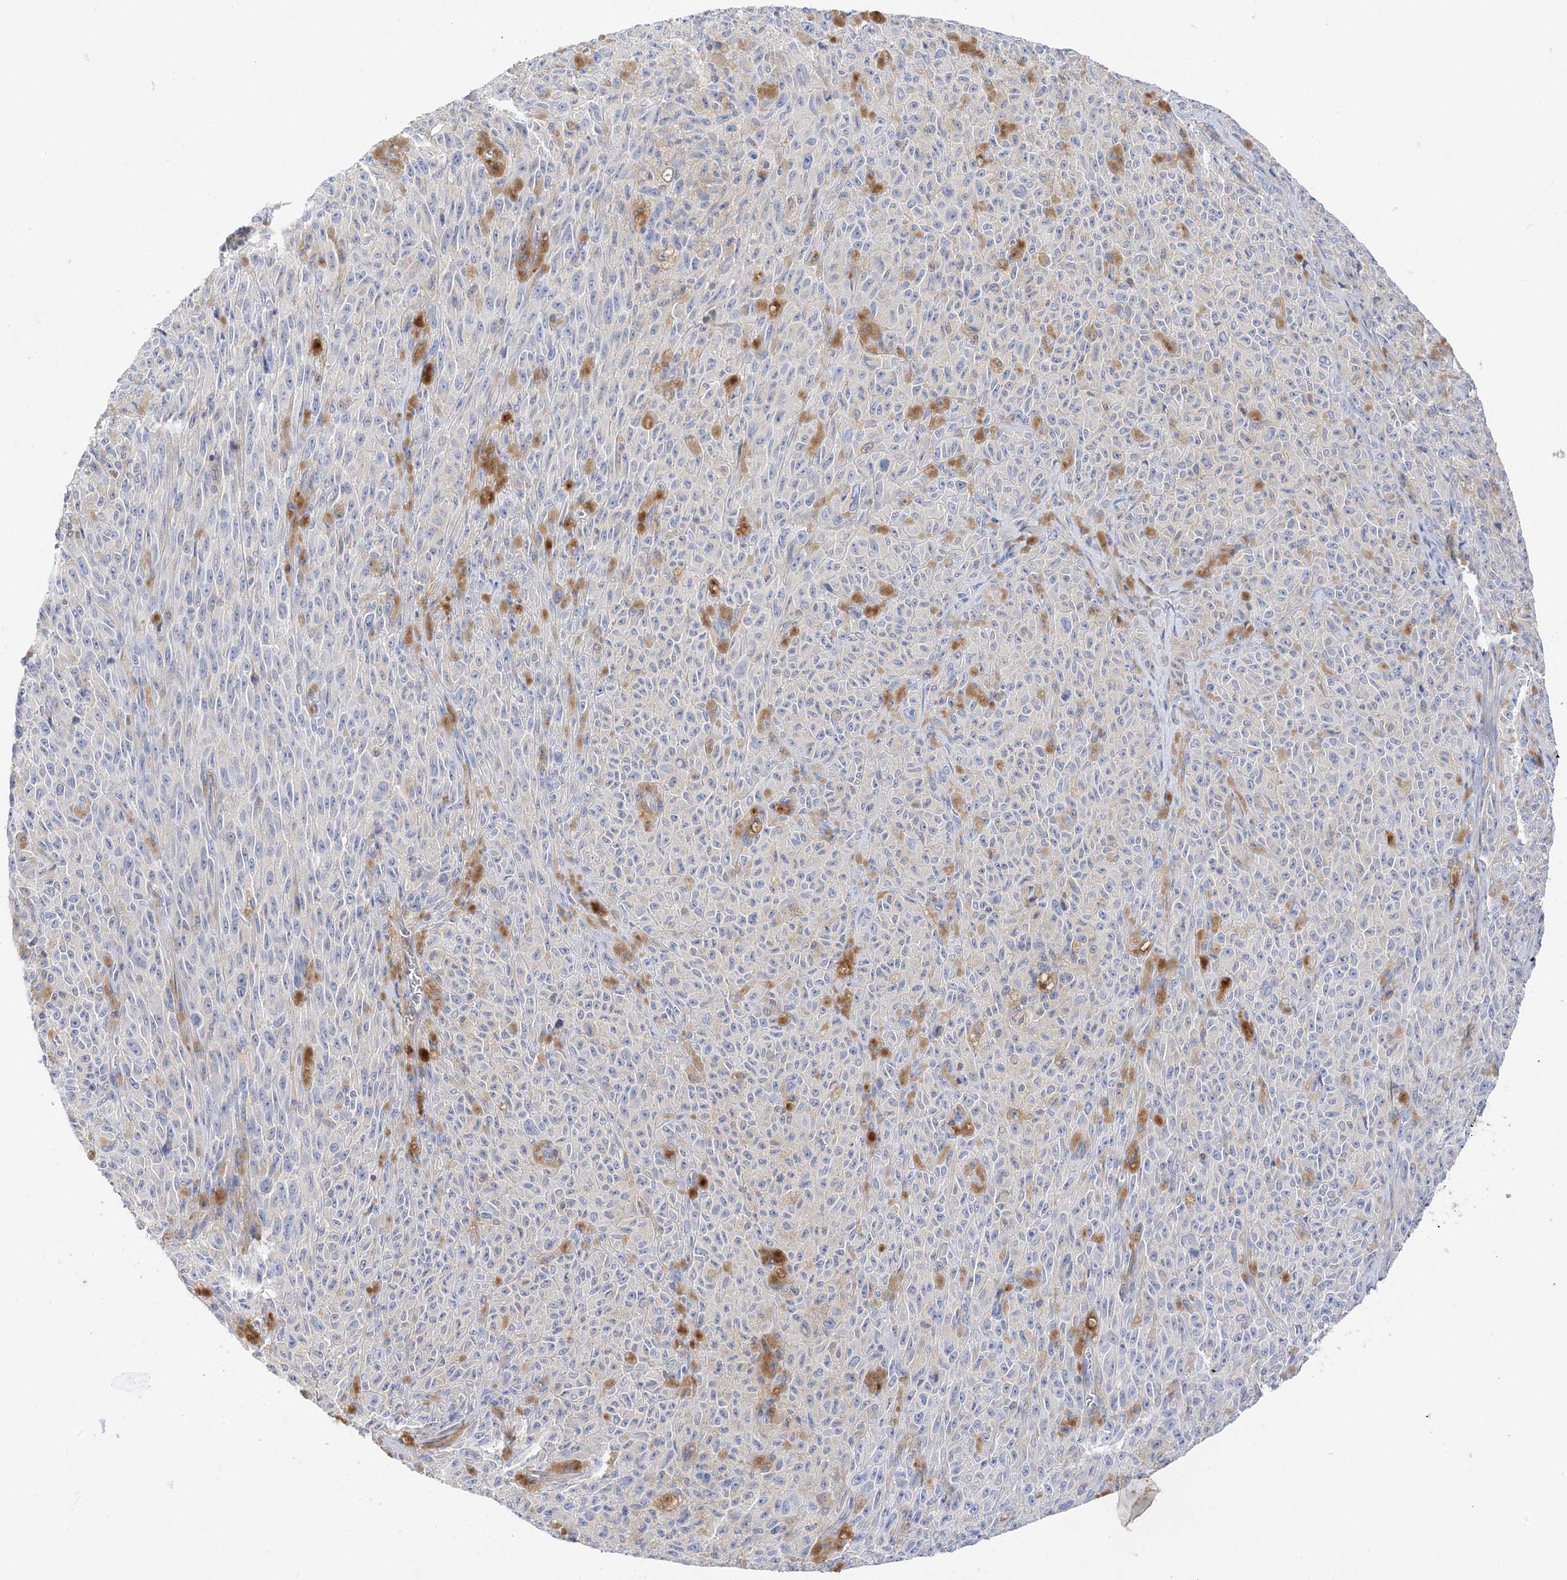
{"staining": {"intensity": "negative", "quantity": "none", "location": "none"}, "tissue": "melanoma", "cell_type": "Tumor cells", "image_type": "cancer", "snomed": [{"axis": "morphology", "description": "Malignant melanoma, NOS"}, {"axis": "topography", "description": "Skin"}], "caption": "This micrograph is of melanoma stained with immunohistochemistry to label a protein in brown with the nuclei are counter-stained blue. There is no positivity in tumor cells. Nuclei are stained in blue.", "gene": "ARV1", "patient": {"sex": "female", "age": 82}}